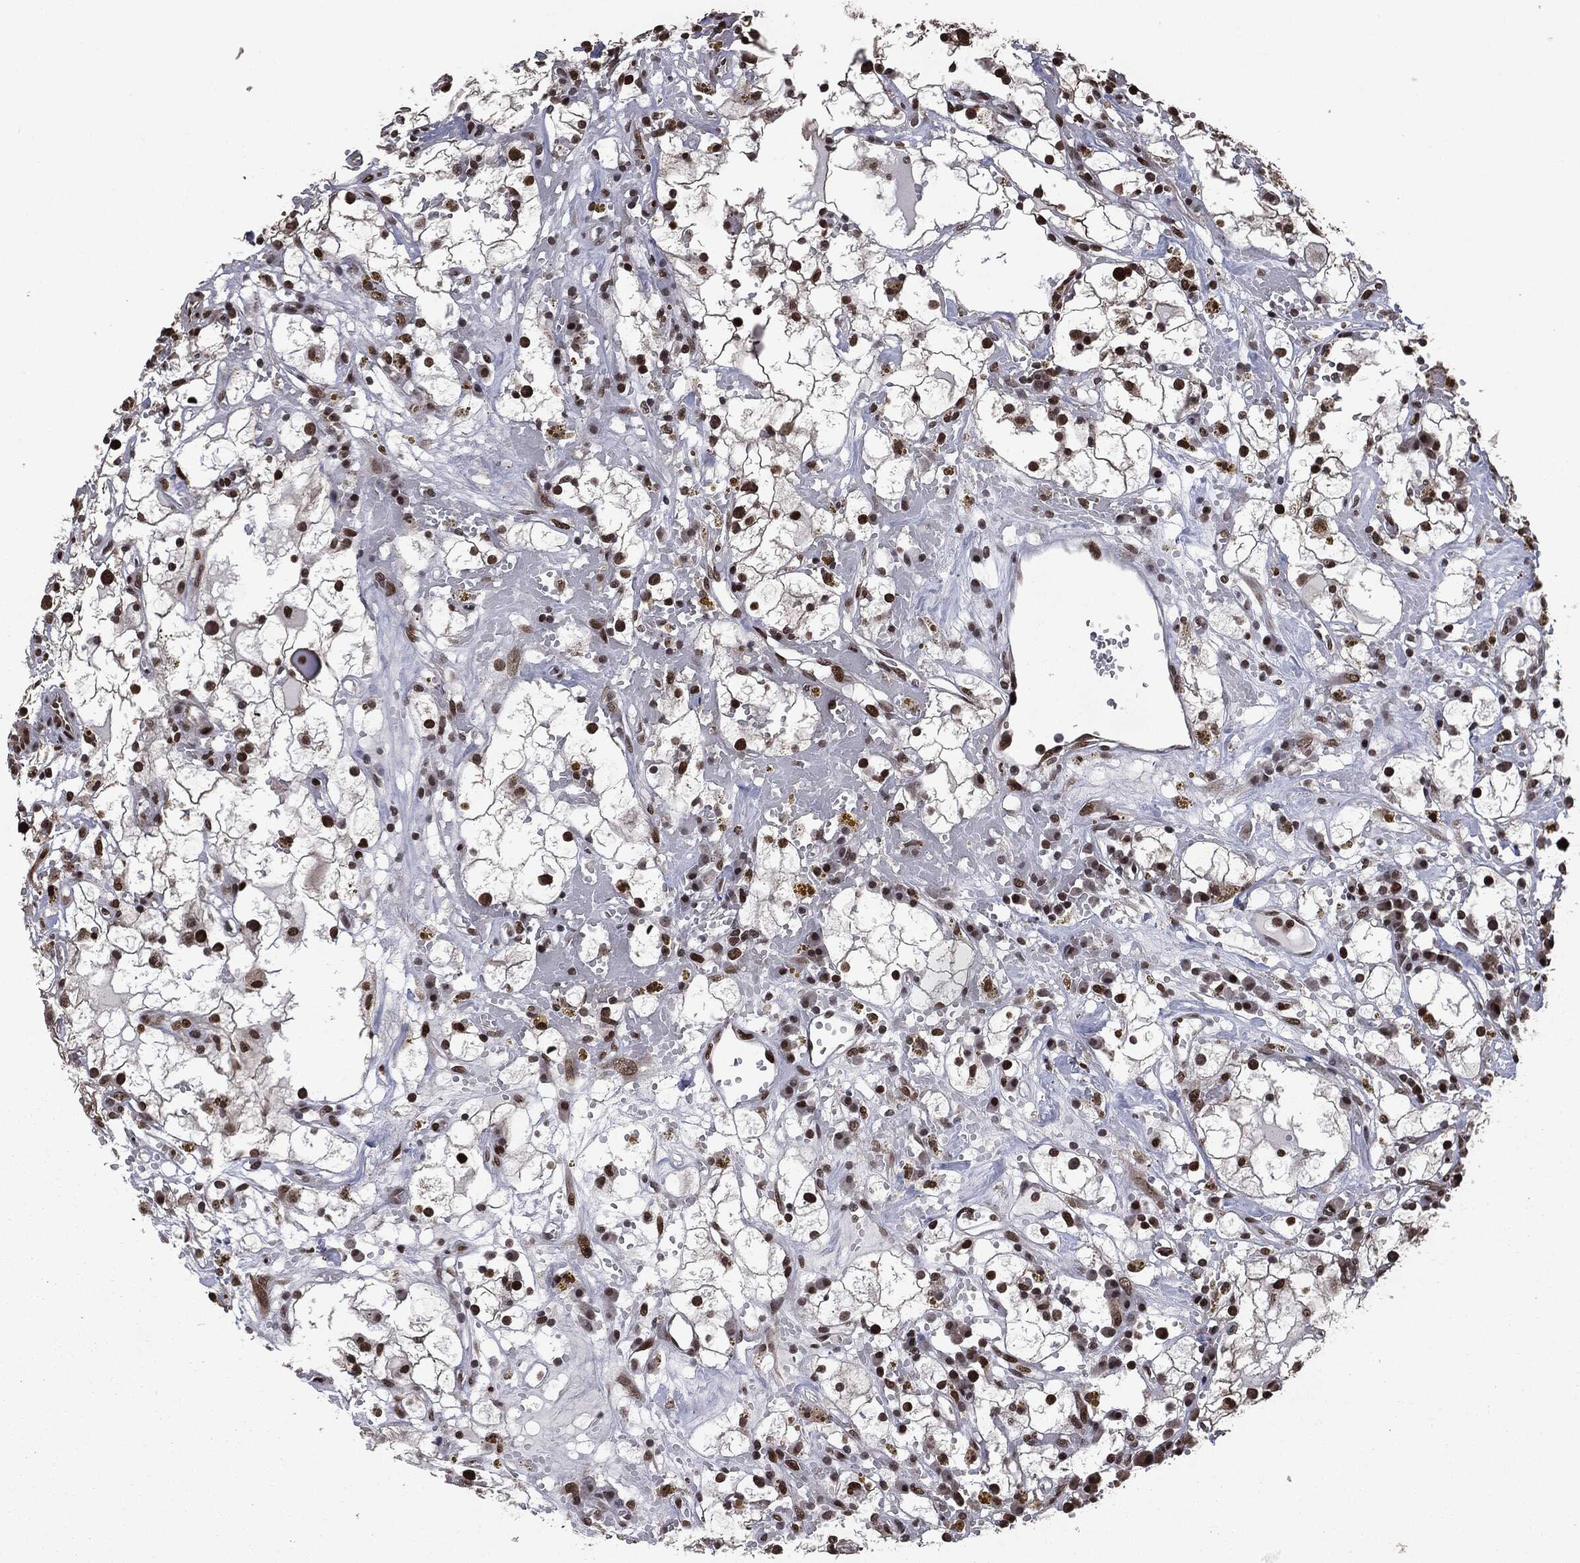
{"staining": {"intensity": "strong", "quantity": ">75%", "location": "nuclear"}, "tissue": "renal cancer", "cell_type": "Tumor cells", "image_type": "cancer", "snomed": [{"axis": "morphology", "description": "Adenocarcinoma, NOS"}, {"axis": "topography", "description": "Kidney"}], "caption": "Adenocarcinoma (renal) stained with DAB immunohistochemistry demonstrates high levels of strong nuclear expression in approximately >75% of tumor cells.", "gene": "DVL2", "patient": {"sex": "male", "age": 56}}